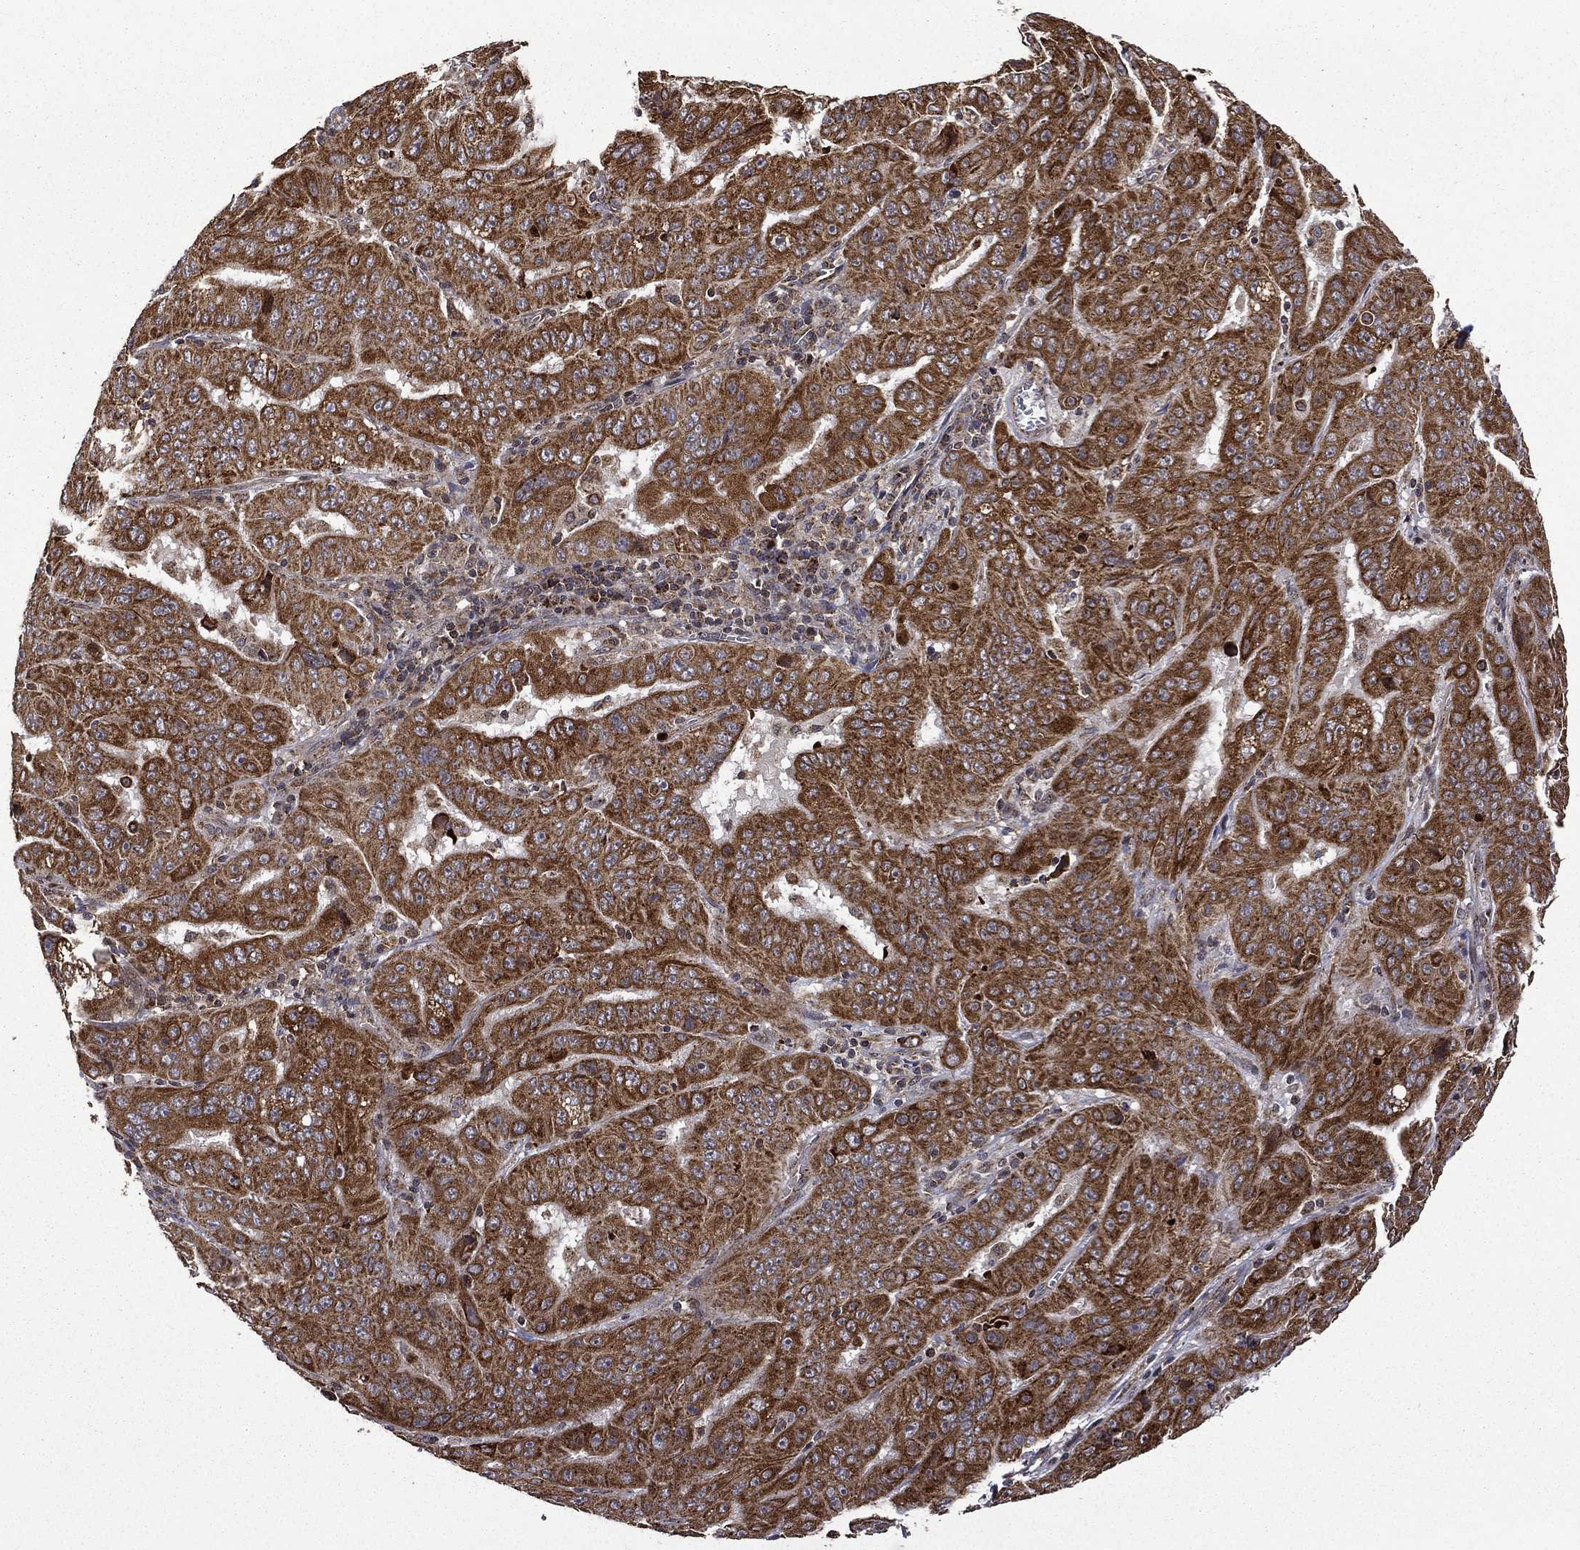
{"staining": {"intensity": "strong", "quantity": ">75%", "location": "cytoplasmic/membranous"}, "tissue": "pancreatic cancer", "cell_type": "Tumor cells", "image_type": "cancer", "snomed": [{"axis": "morphology", "description": "Adenocarcinoma, NOS"}, {"axis": "topography", "description": "Pancreas"}], "caption": "There is high levels of strong cytoplasmic/membranous staining in tumor cells of pancreatic adenocarcinoma, as demonstrated by immunohistochemical staining (brown color).", "gene": "GIMAP6", "patient": {"sex": "male", "age": 63}}